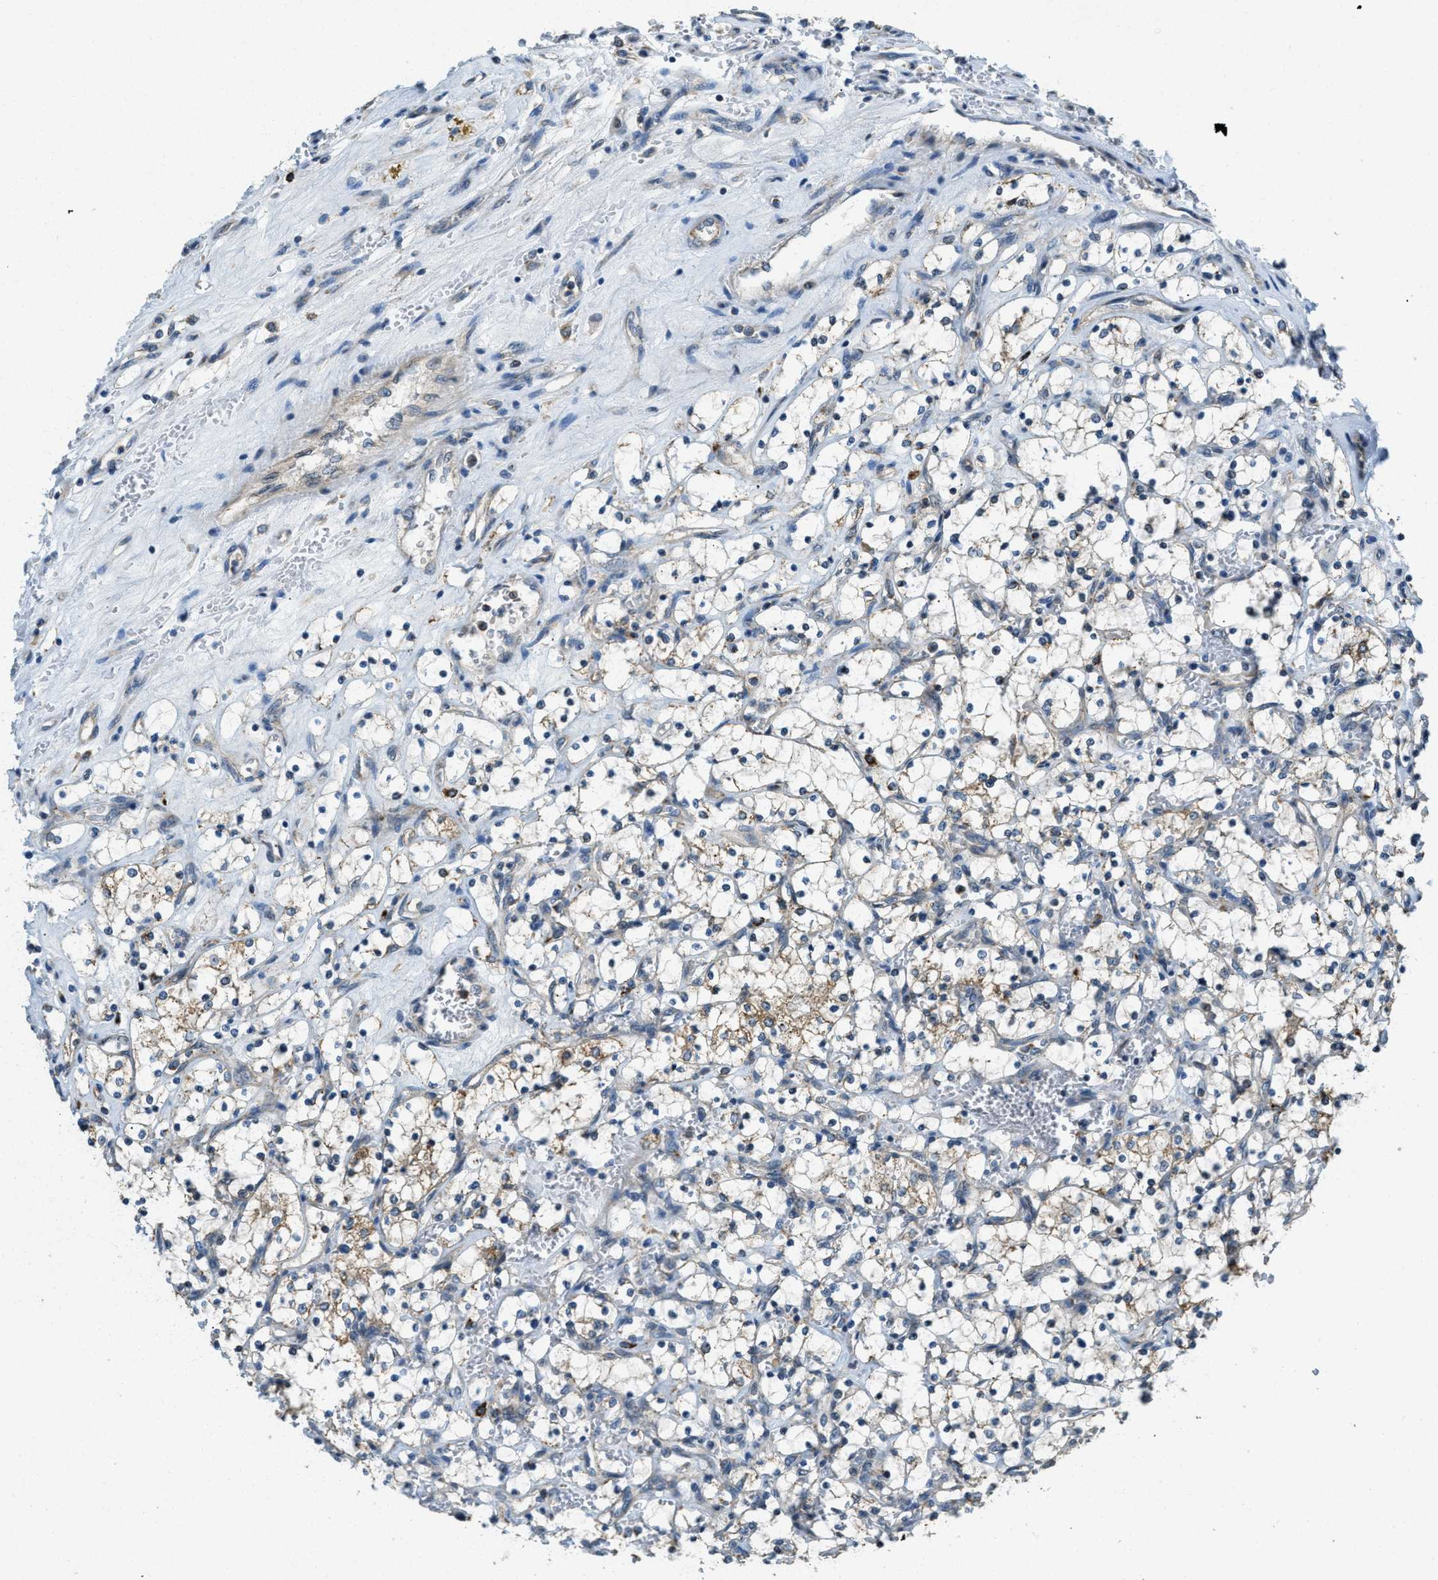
{"staining": {"intensity": "moderate", "quantity": "25%-75%", "location": "cytoplasmic/membranous"}, "tissue": "renal cancer", "cell_type": "Tumor cells", "image_type": "cancer", "snomed": [{"axis": "morphology", "description": "Adenocarcinoma, NOS"}, {"axis": "topography", "description": "Kidney"}], "caption": "High-magnification brightfield microscopy of renal cancer (adenocarcinoma) stained with DAB (3,3'-diaminobenzidine) (brown) and counterstained with hematoxylin (blue). tumor cells exhibit moderate cytoplasmic/membranous staining is identified in approximately25%-75% of cells.", "gene": "STARD3NL", "patient": {"sex": "female", "age": 69}}